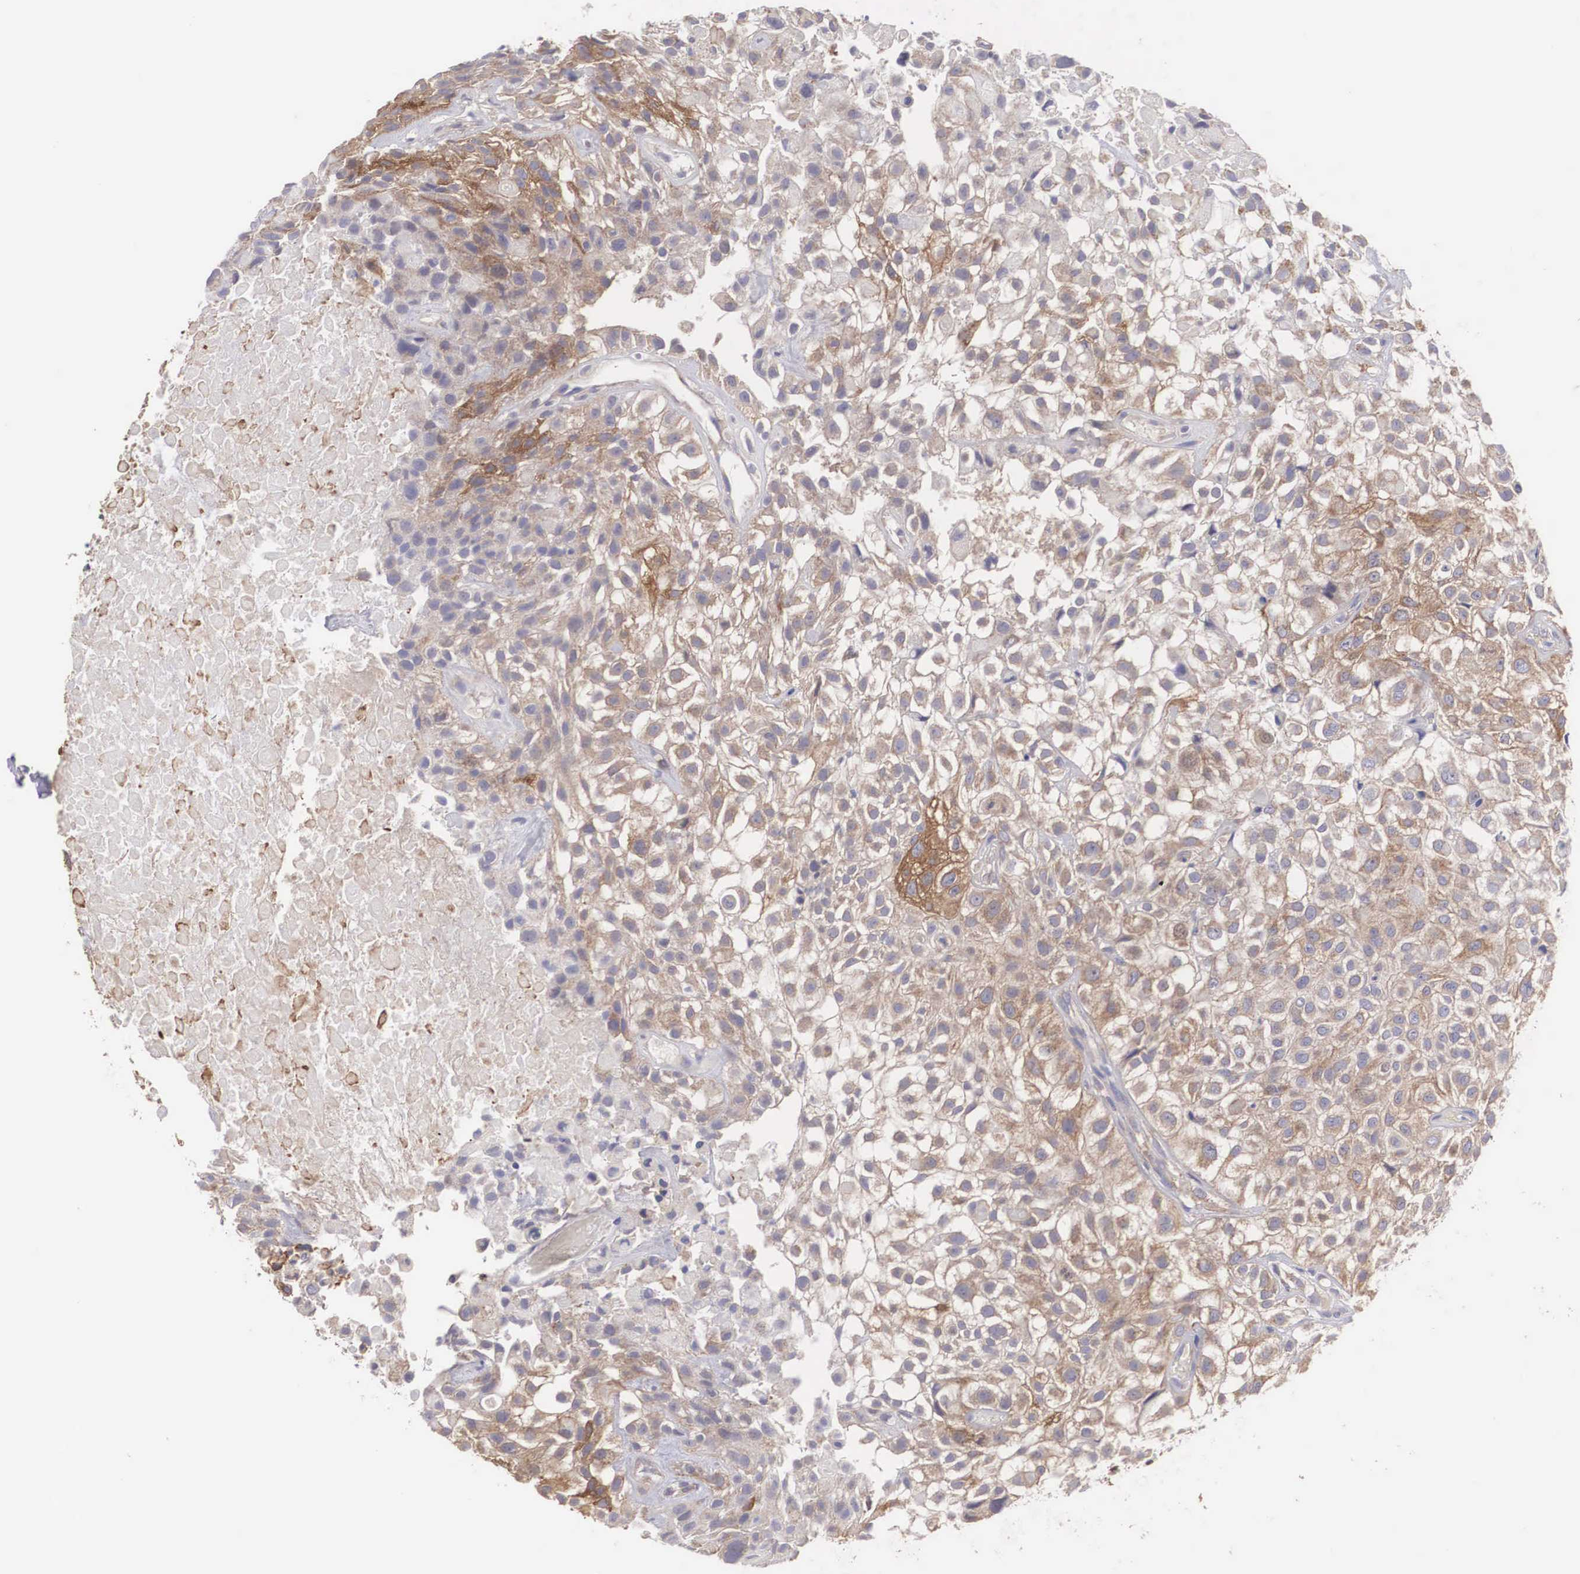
{"staining": {"intensity": "moderate", "quantity": "25%-75%", "location": "cytoplasmic/membranous"}, "tissue": "urothelial cancer", "cell_type": "Tumor cells", "image_type": "cancer", "snomed": [{"axis": "morphology", "description": "Urothelial carcinoma, High grade"}, {"axis": "topography", "description": "Urinary bladder"}], "caption": "Urothelial carcinoma (high-grade) stained with IHC shows moderate cytoplasmic/membranous expression in about 25%-75% of tumor cells.", "gene": "TXLNG", "patient": {"sex": "male", "age": 56}}